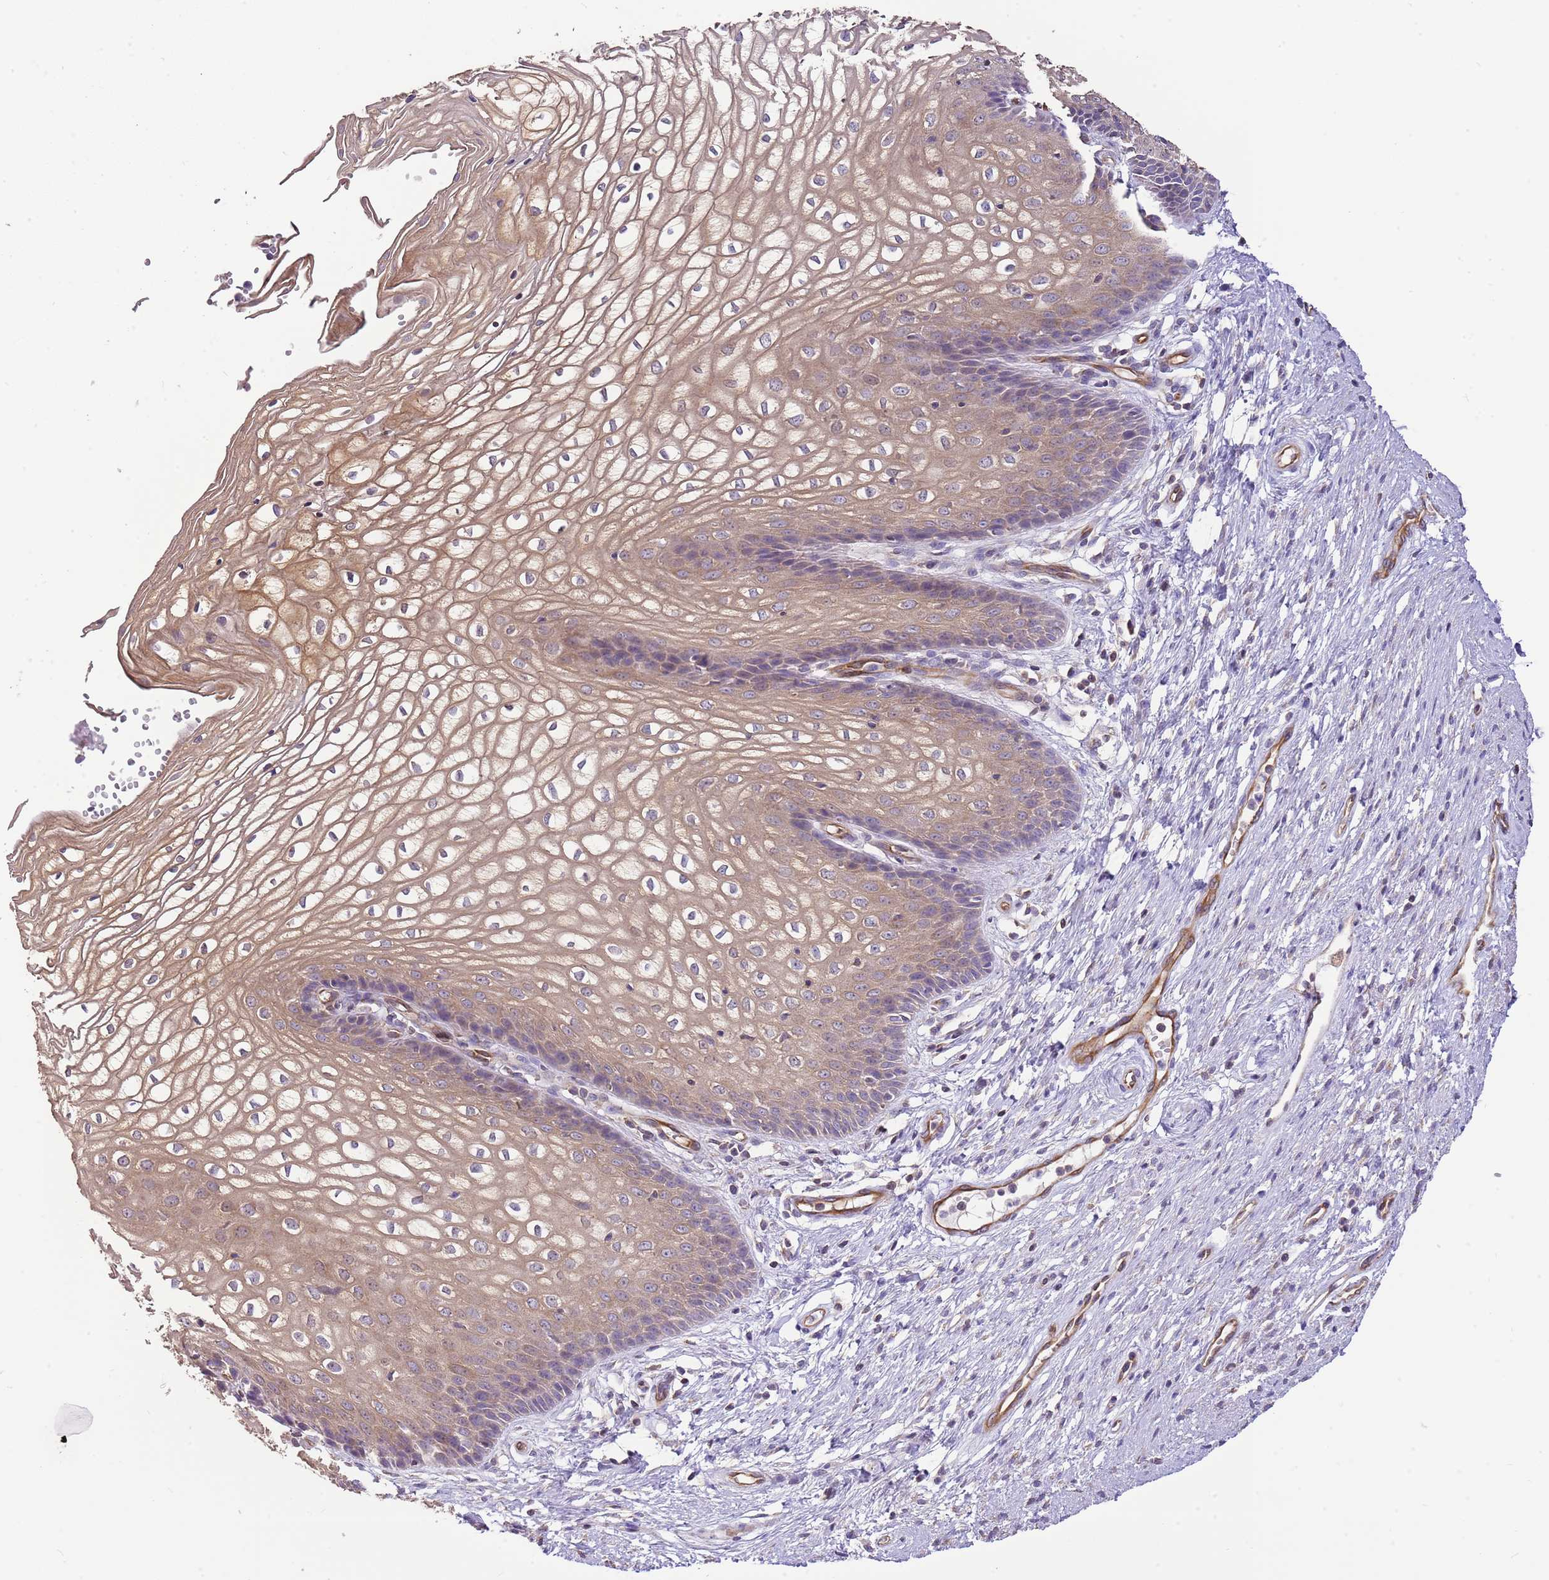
{"staining": {"intensity": "moderate", "quantity": "25%-75%", "location": "cytoplasmic/membranous"}, "tissue": "vagina", "cell_type": "Squamous epithelial cells", "image_type": "normal", "snomed": [{"axis": "morphology", "description": "Normal tissue, NOS"}, {"axis": "topography", "description": "Vagina"}], "caption": "Immunohistochemical staining of normal vagina demonstrates medium levels of moderate cytoplasmic/membranous expression in about 25%-75% of squamous epithelial cells. The staining is performed using DAB (3,3'-diaminobenzidine) brown chromogen to label protein expression. The nuclei are counter-stained blue using hematoxylin.", "gene": "DOCK9", "patient": {"sex": "female", "age": 34}}